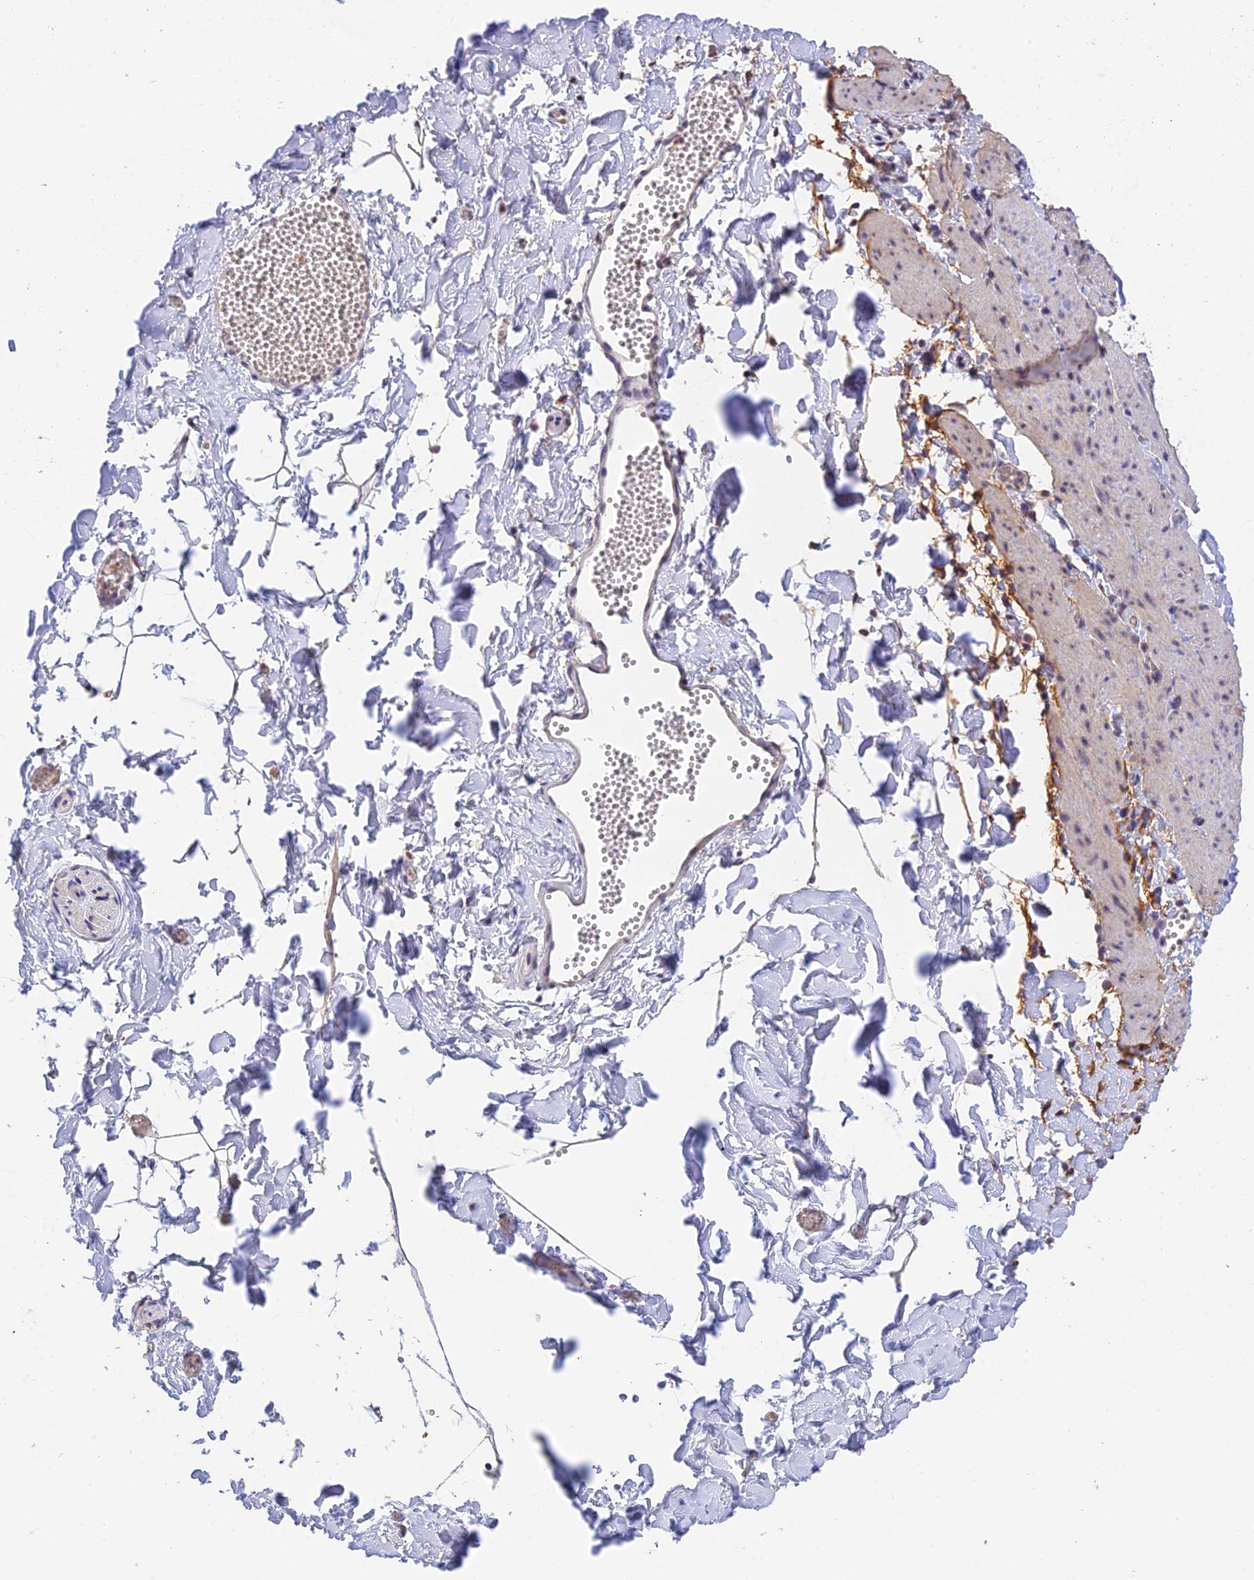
{"staining": {"intensity": "weak", "quantity": ">75%", "location": "cytoplasmic/membranous,nuclear"}, "tissue": "adipose tissue", "cell_type": "Adipocytes", "image_type": "normal", "snomed": [{"axis": "morphology", "description": "Normal tissue, NOS"}, {"axis": "topography", "description": "Gallbladder"}, {"axis": "topography", "description": "Peripheral nerve tissue"}], "caption": "A low amount of weak cytoplasmic/membranous,nuclear staining is seen in about >75% of adipocytes in benign adipose tissue.", "gene": "PEX16", "patient": {"sex": "male", "age": 38}}